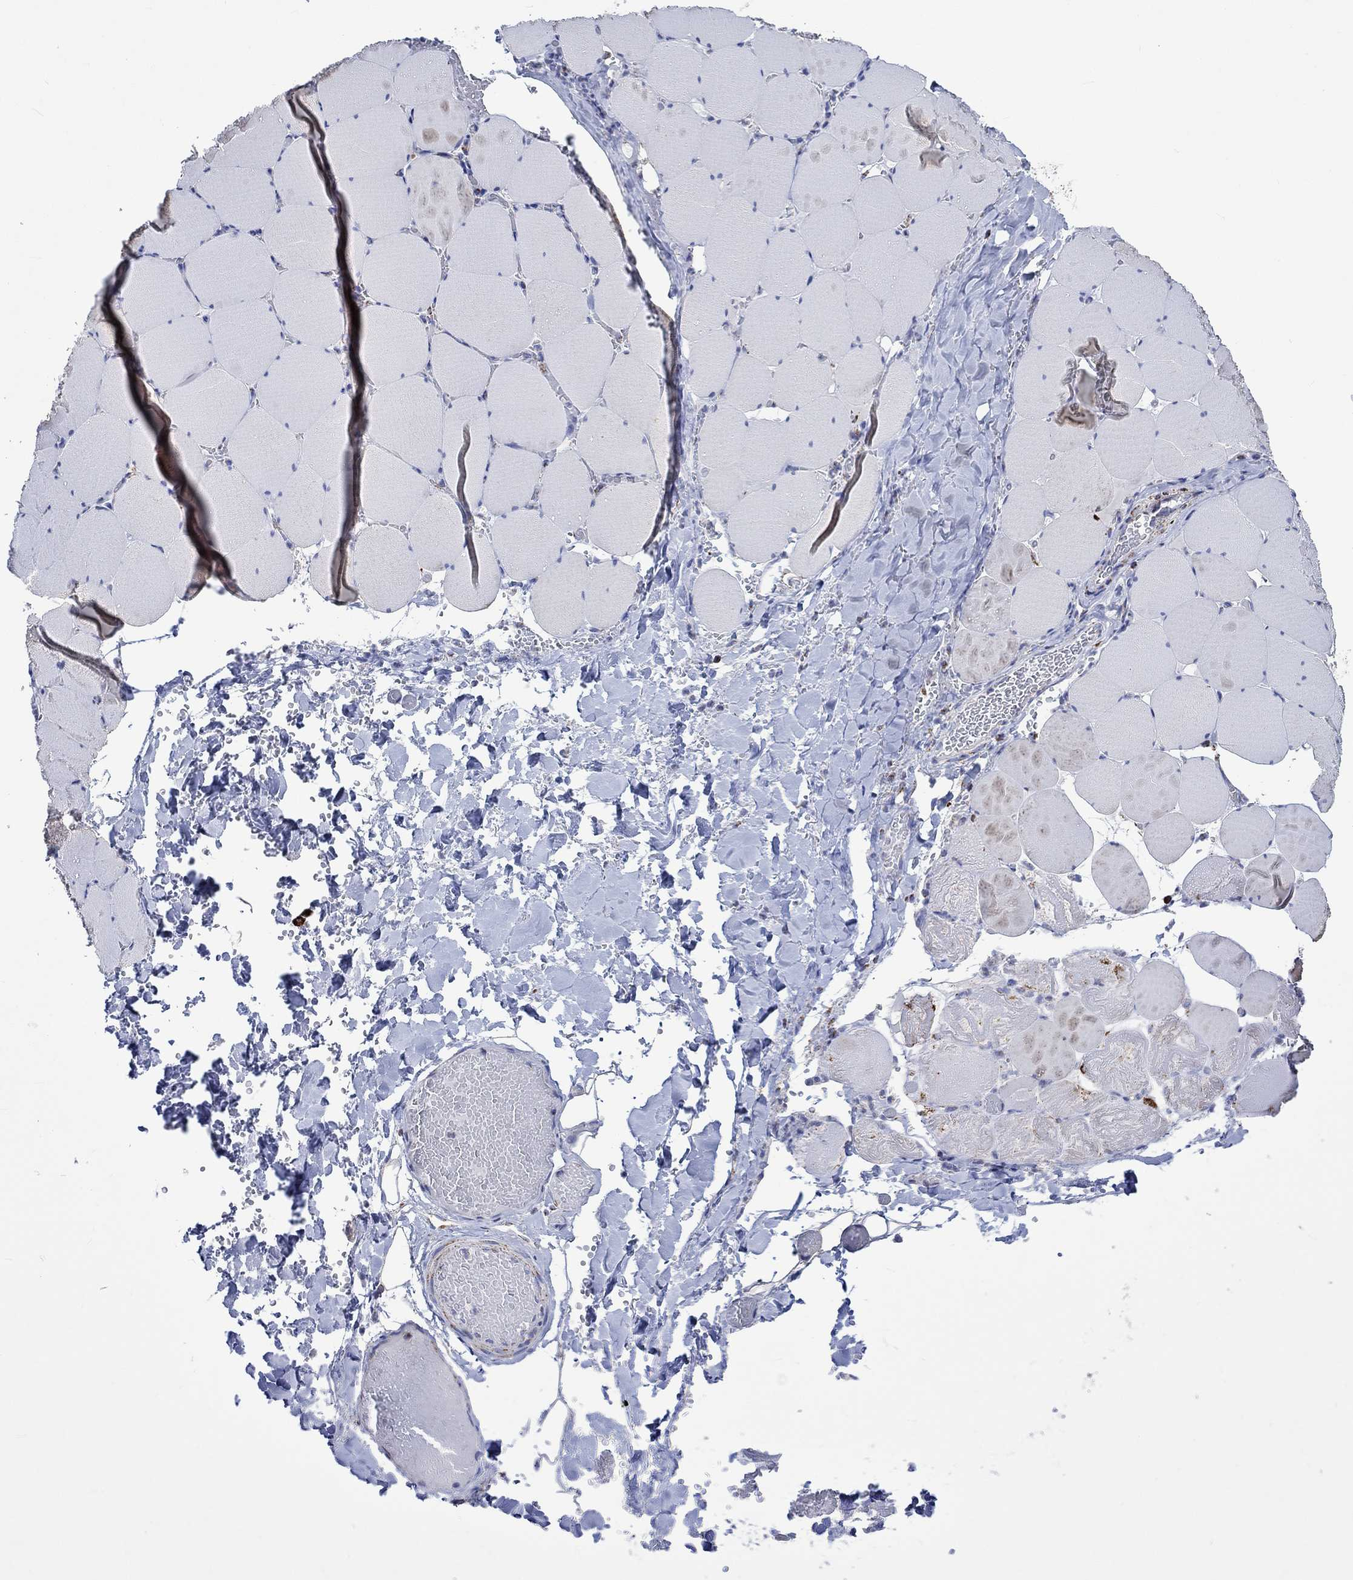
{"staining": {"intensity": "moderate", "quantity": "<25%", "location": "cytoplasmic/membranous"}, "tissue": "skeletal muscle", "cell_type": "Myocytes", "image_type": "normal", "snomed": [{"axis": "morphology", "description": "Normal tissue, NOS"}, {"axis": "morphology", "description": "Malignant melanoma, Metastatic site"}, {"axis": "topography", "description": "Skeletal muscle"}], "caption": "This photomicrograph displays benign skeletal muscle stained with IHC to label a protein in brown. The cytoplasmic/membranous of myocytes show moderate positivity for the protein. Nuclei are counter-stained blue.", "gene": "RCE1", "patient": {"sex": "male", "age": 50}}